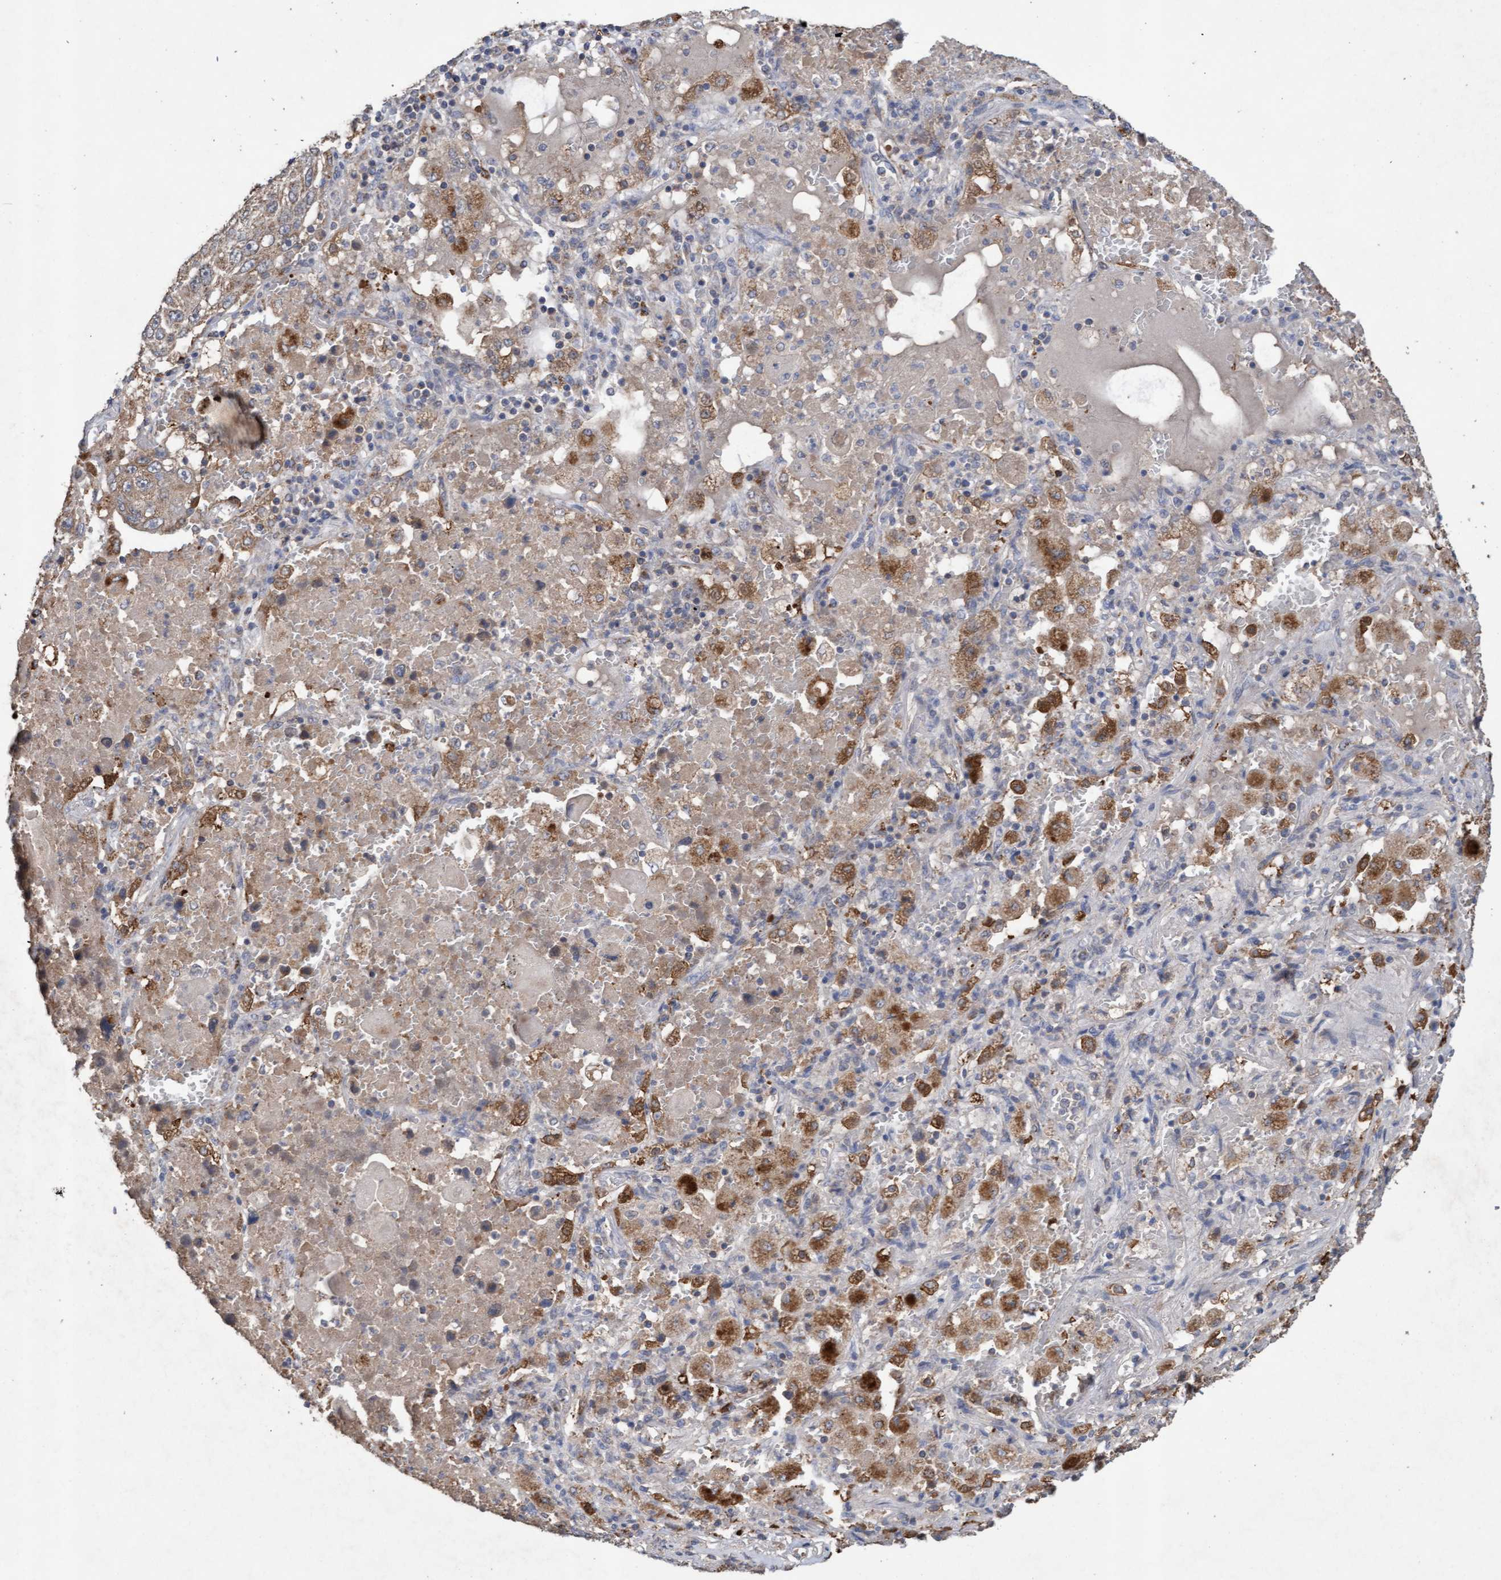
{"staining": {"intensity": "weak", "quantity": "25%-75%", "location": "cytoplasmic/membranous"}, "tissue": "lung cancer", "cell_type": "Tumor cells", "image_type": "cancer", "snomed": [{"axis": "morphology", "description": "Squamous cell carcinoma, NOS"}, {"axis": "topography", "description": "Lung"}], "caption": "An IHC image of neoplastic tissue is shown. Protein staining in brown shows weak cytoplasmic/membranous positivity in lung cancer within tumor cells.", "gene": "ATPAF2", "patient": {"sex": "male", "age": 61}}